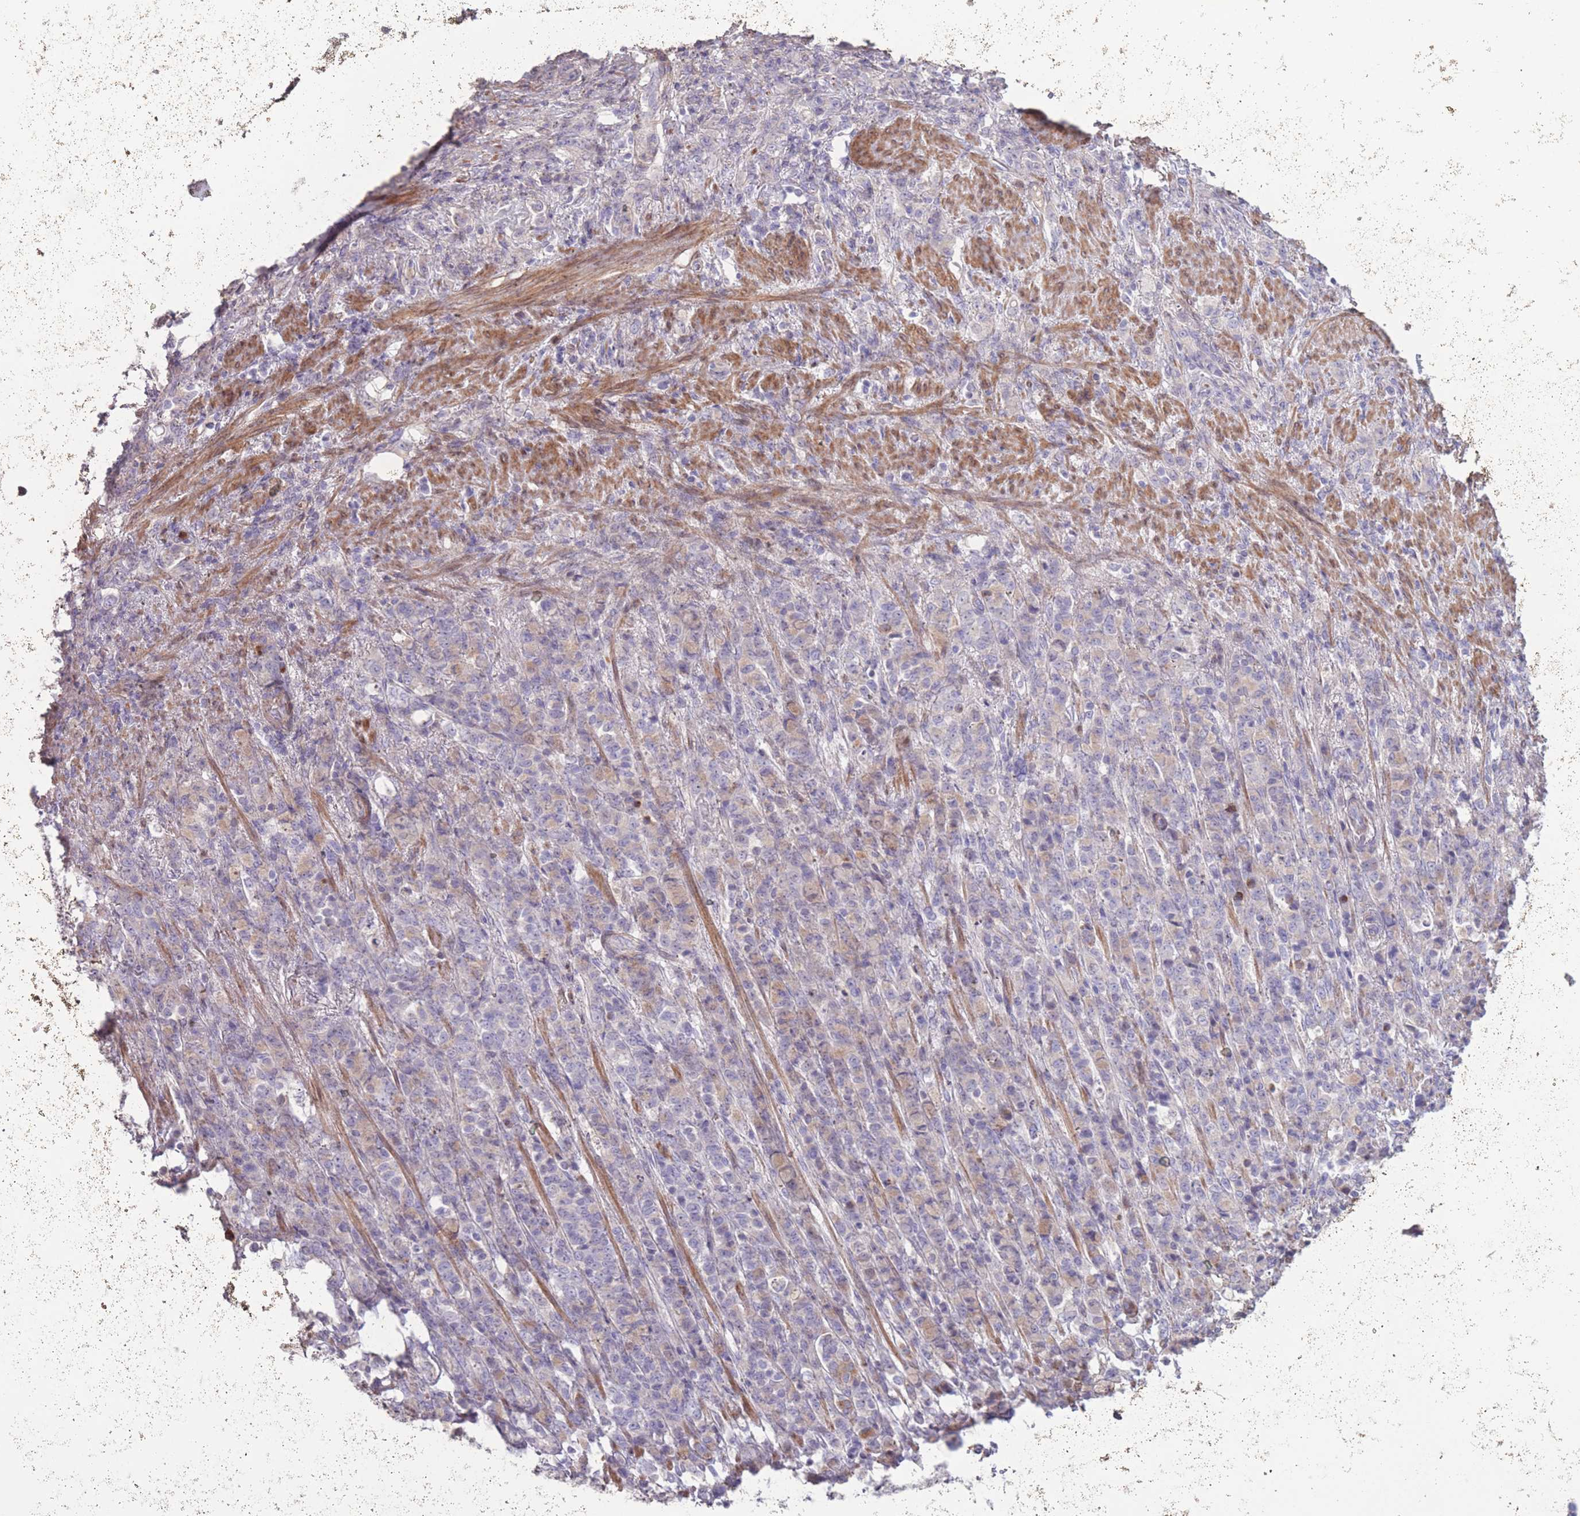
{"staining": {"intensity": "negative", "quantity": "none", "location": "none"}, "tissue": "stomach cancer", "cell_type": "Tumor cells", "image_type": "cancer", "snomed": [{"axis": "morphology", "description": "Adenocarcinoma, NOS"}, {"axis": "topography", "description": "Stomach"}], "caption": "Immunohistochemistry of adenocarcinoma (stomach) shows no positivity in tumor cells.", "gene": "RSPH10B", "patient": {"sex": "female", "age": 79}}